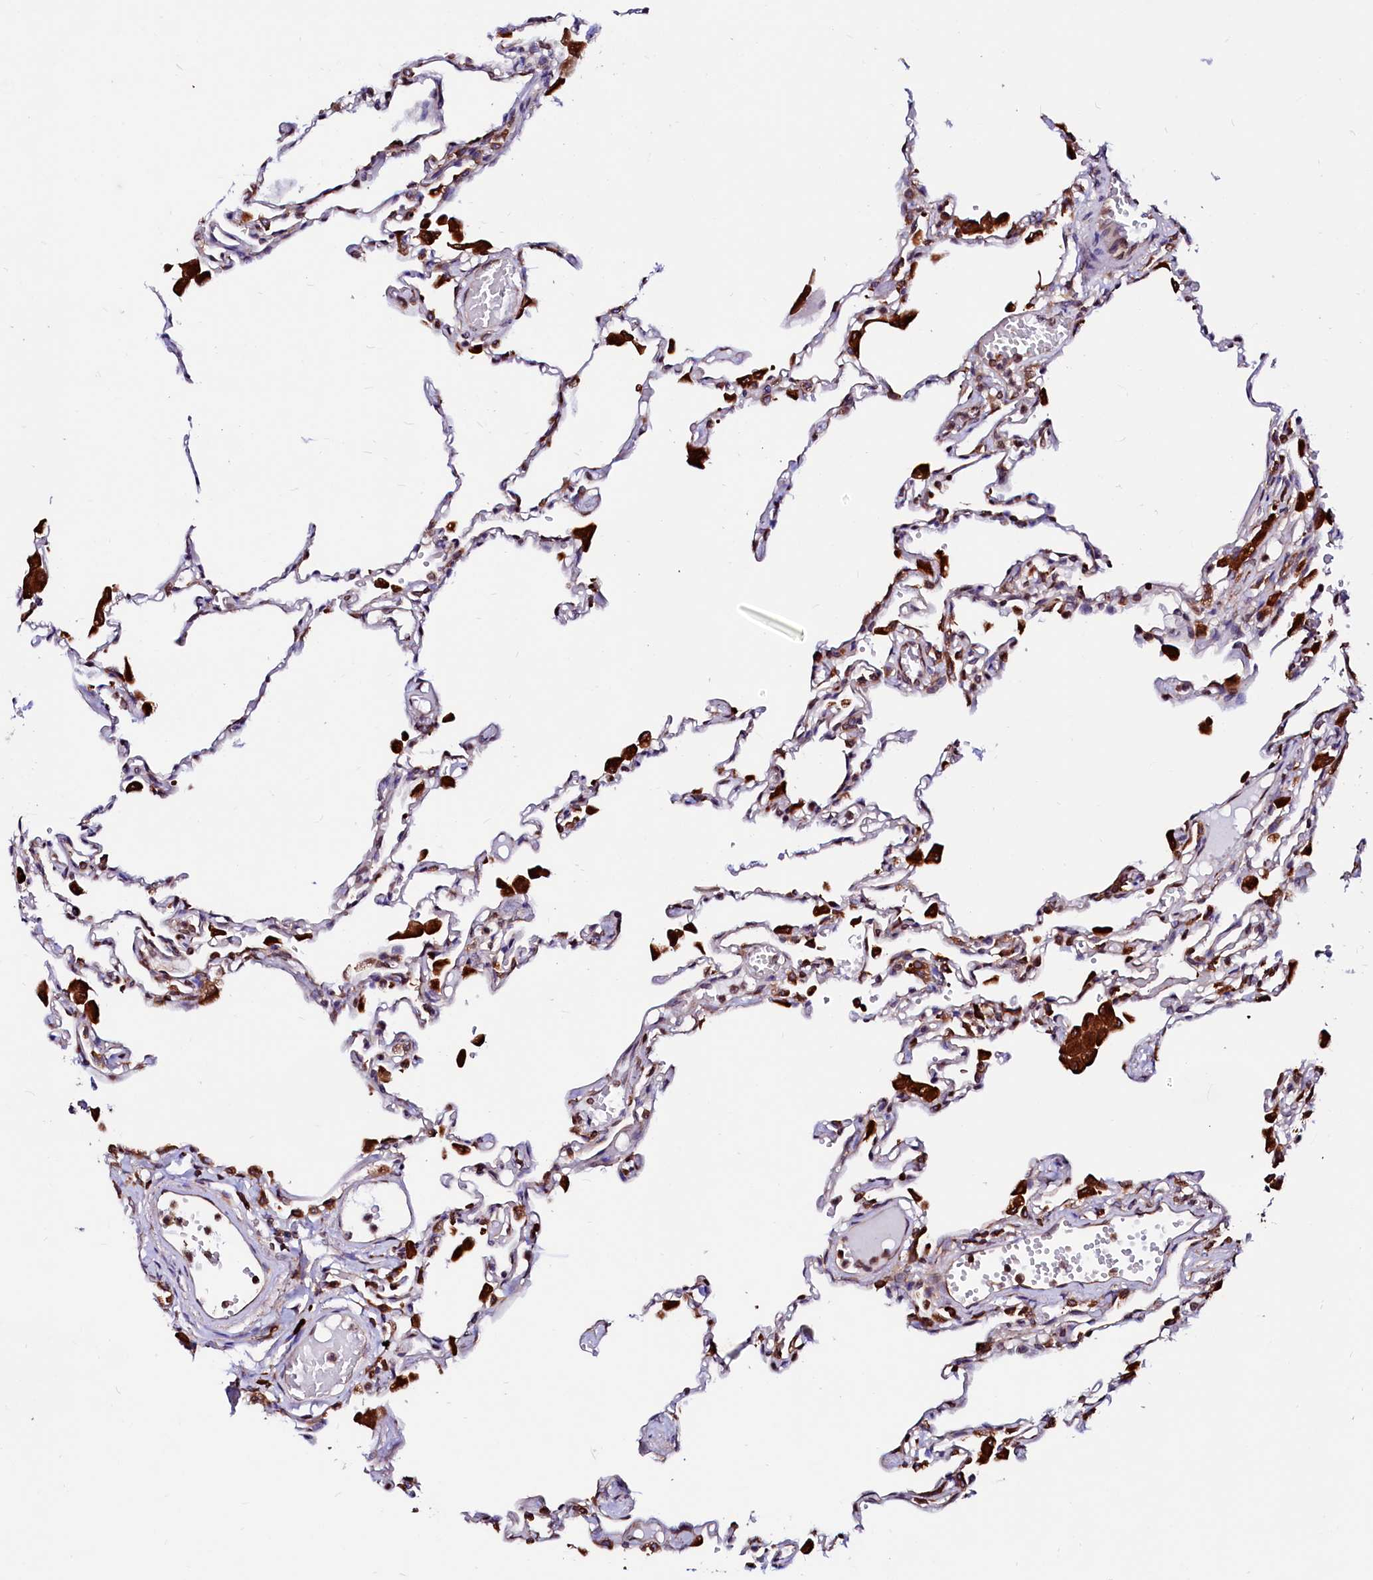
{"staining": {"intensity": "strong", "quantity": "25%-75%", "location": "cytoplasmic/membranous"}, "tissue": "lung", "cell_type": "Alveolar cells", "image_type": "normal", "snomed": [{"axis": "morphology", "description": "Normal tissue, NOS"}, {"axis": "topography", "description": "Bronchus"}, {"axis": "topography", "description": "Lung"}], "caption": "Immunohistochemistry photomicrograph of unremarkable lung: human lung stained using immunohistochemistry displays high levels of strong protein expression localized specifically in the cytoplasmic/membranous of alveolar cells, appearing as a cytoplasmic/membranous brown color.", "gene": "DERL1", "patient": {"sex": "female", "age": 49}}